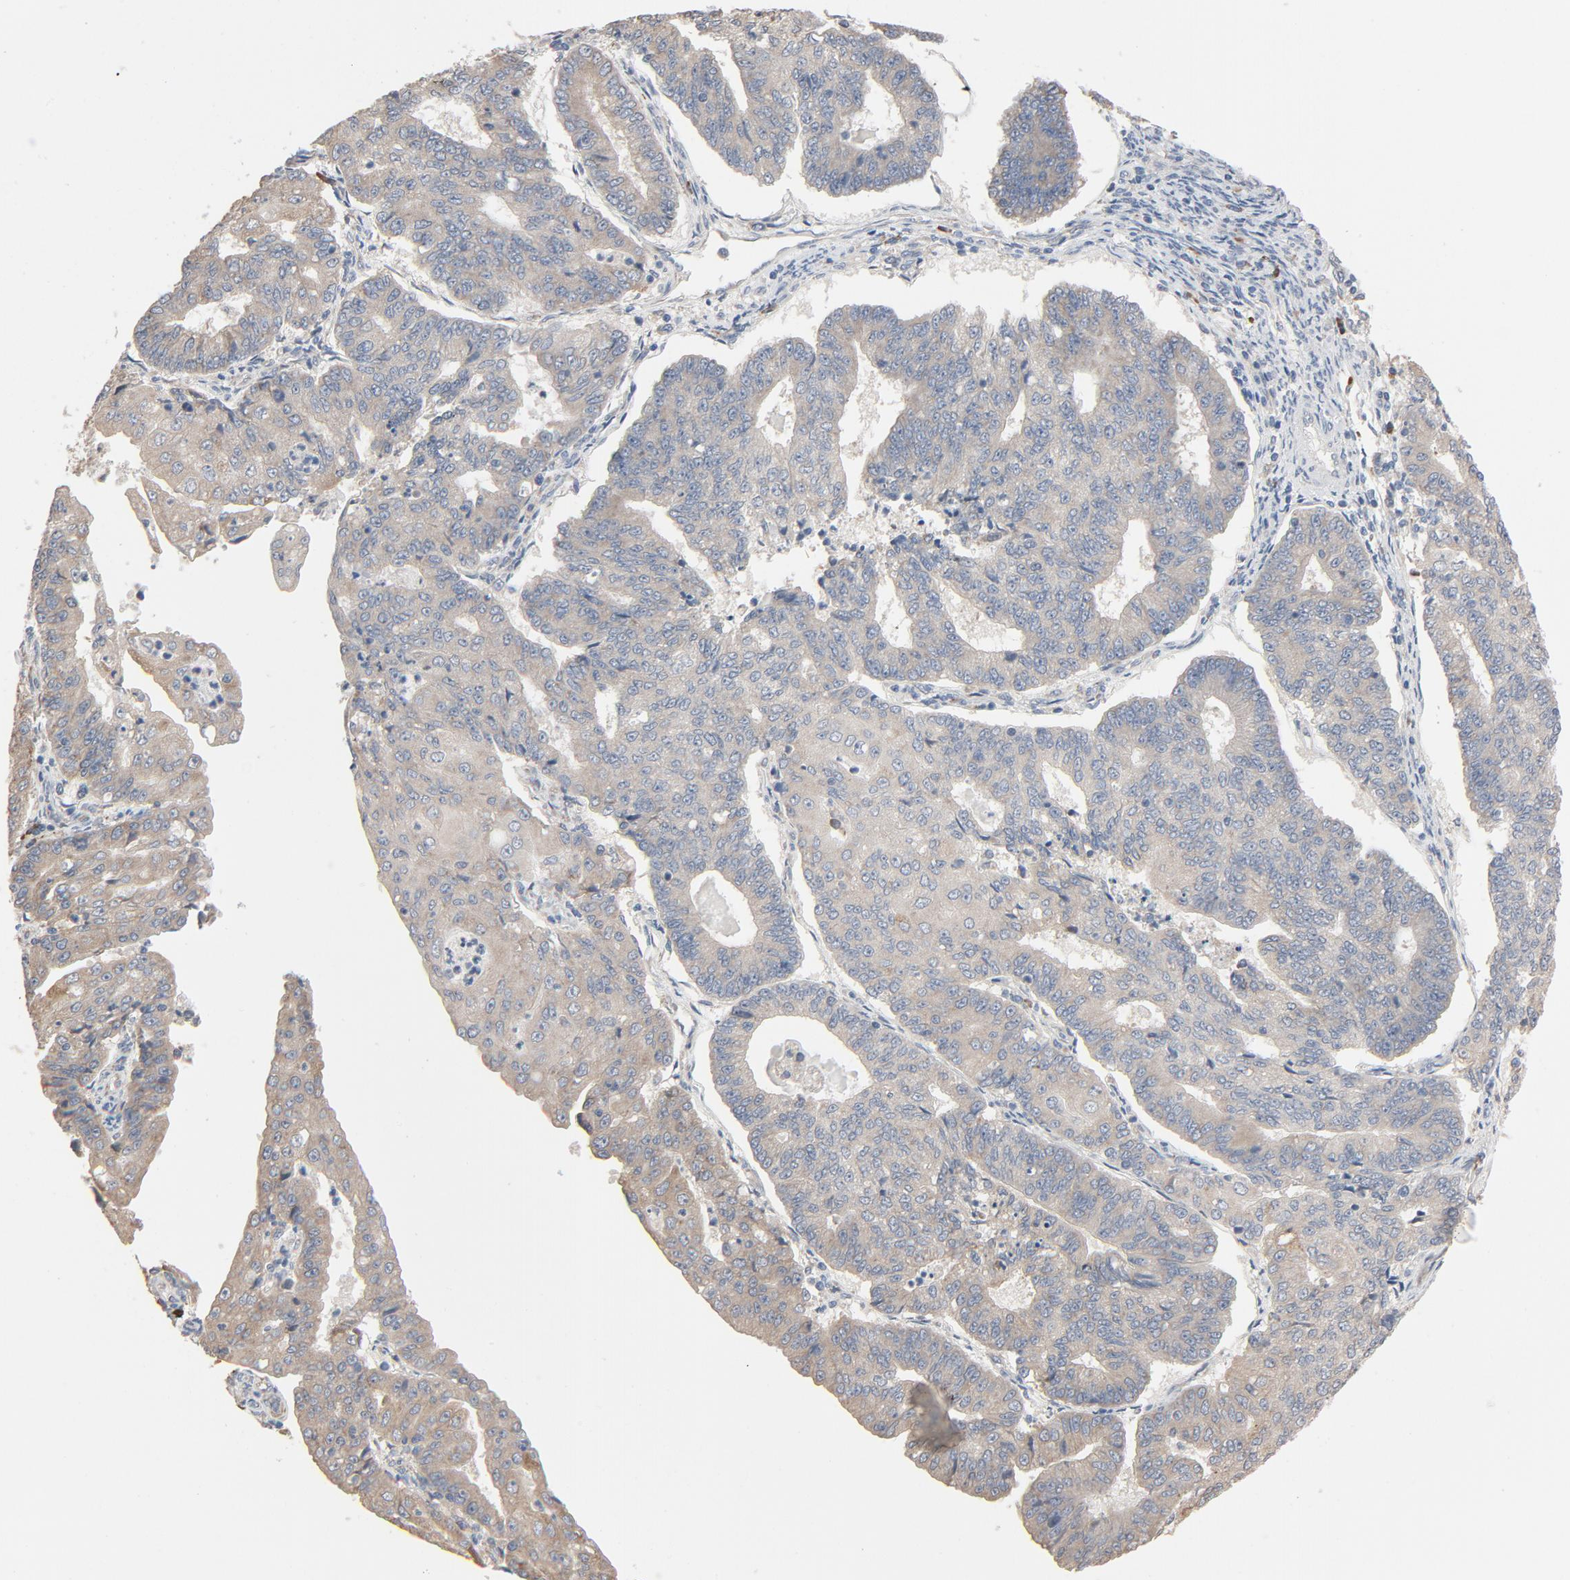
{"staining": {"intensity": "weak", "quantity": "25%-75%", "location": "cytoplasmic/membranous"}, "tissue": "endometrial cancer", "cell_type": "Tumor cells", "image_type": "cancer", "snomed": [{"axis": "morphology", "description": "Adenocarcinoma, NOS"}, {"axis": "topography", "description": "Endometrium"}], "caption": "This micrograph shows endometrial cancer stained with immunohistochemistry to label a protein in brown. The cytoplasmic/membranous of tumor cells show weak positivity for the protein. Nuclei are counter-stained blue.", "gene": "TLR4", "patient": {"sex": "female", "age": 56}}